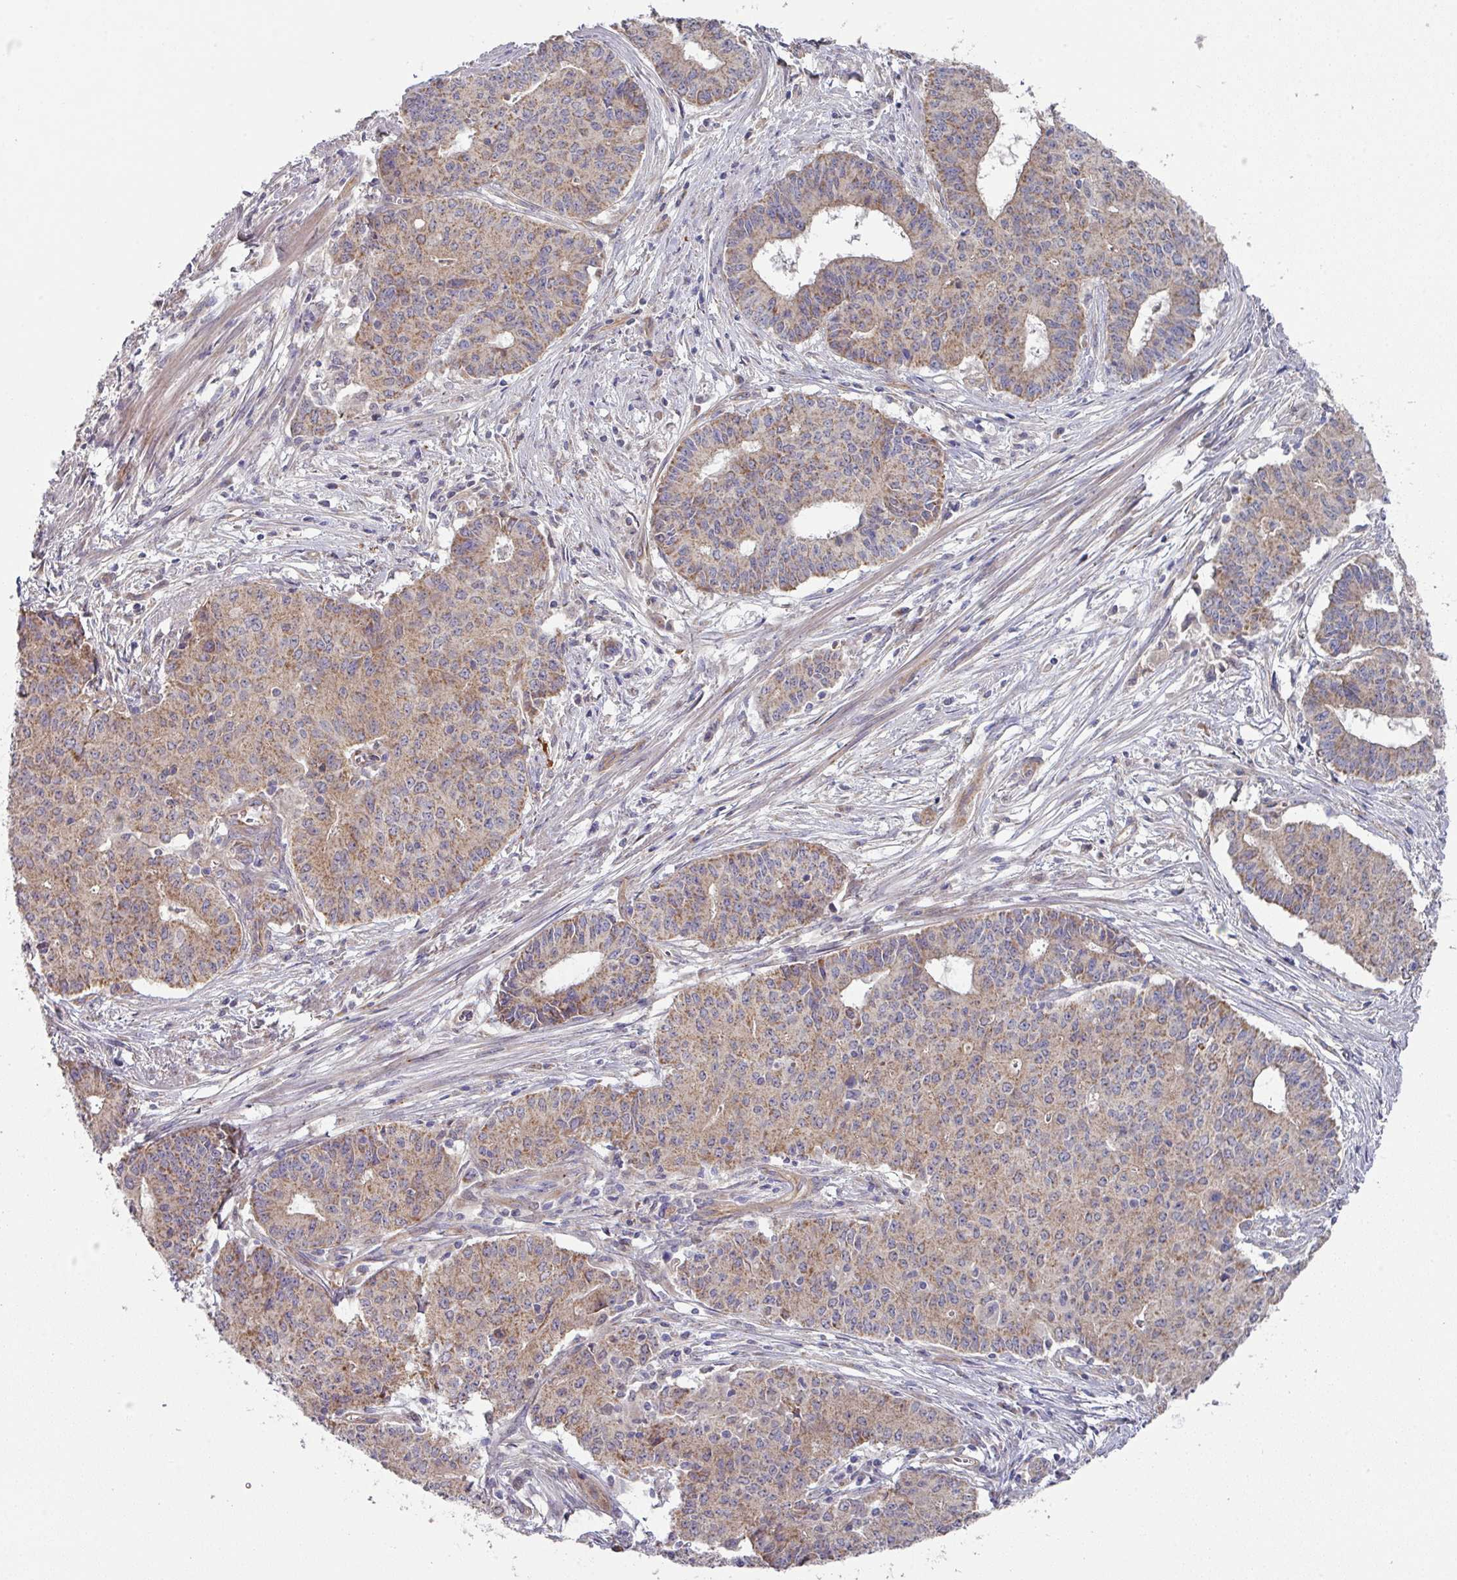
{"staining": {"intensity": "moderate", "quantity": ">75%", "location": "cytoplasmic/membranous"}, "tissue": "endometrial cancer", "cell_type": "Tumor cells", "image_type": "cancer", "snomed": [{"axis": "morphology", "description": "Adenocarcinoma, NOS"}, {"axis": "topography", "description": "Endometrium"}], "caption": "A micrograph of adenocarcinoma (endometrial) stained for a protein demonstrates moderate cytoplasmic/membranous brown staining in tumor cells. (Brightfield microscopy of DAB IHC at high magnification).", "gene": "DCAF12L2", "patient": {"sex": "female", "age": 59}}